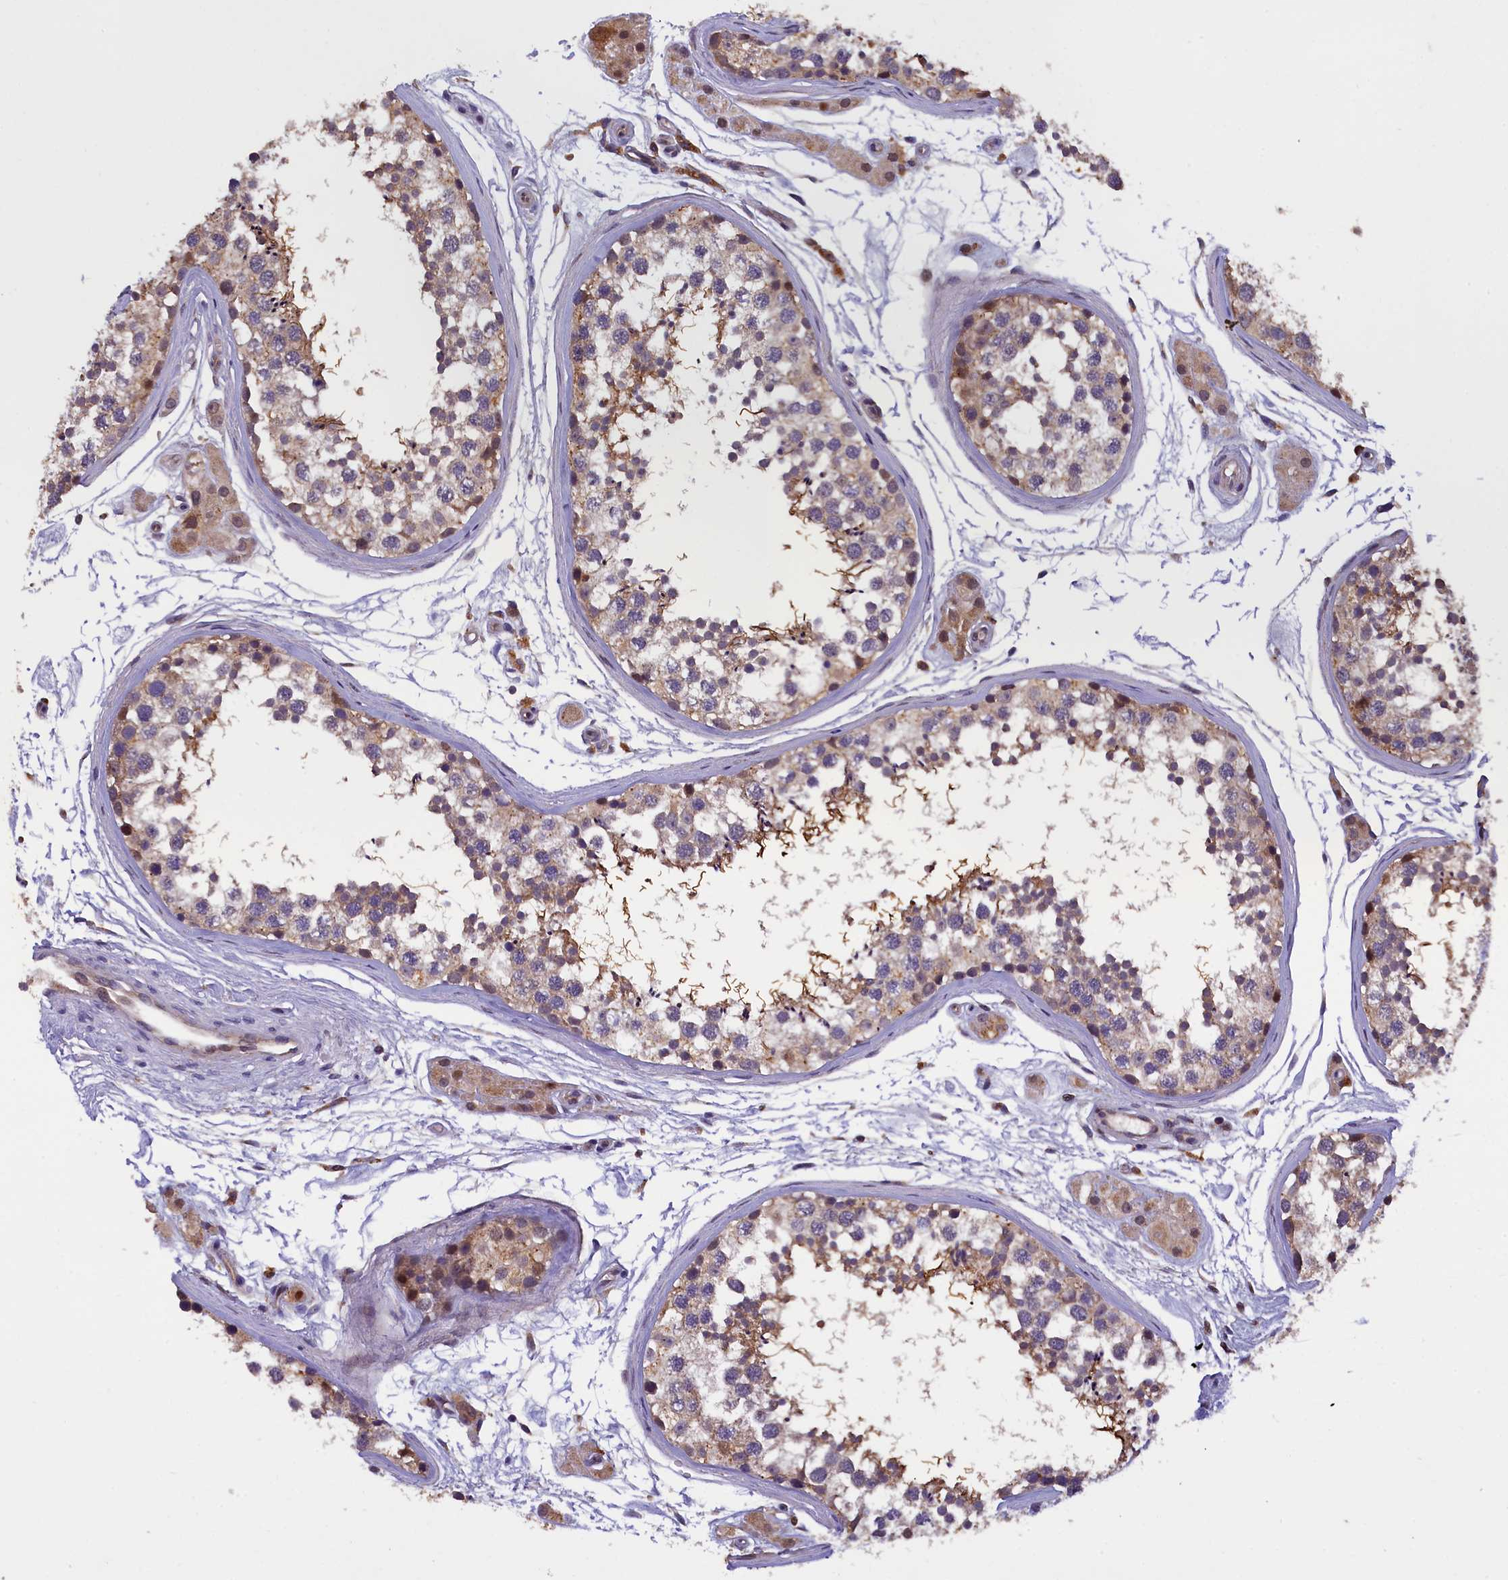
{"staining": {"intensity": "moderate", "quantity": "25%-75%", "location": "cytoplasmic/membranous"}, "tissue": "testis", "cell_type": "Cells in seminiferous ducts", "image_type": "normal", "snomed": [{"axis": "morphology", "description": "Normal tissue, NOS"}, {"axis": "topography", "description": "Testis"}], "caption": "Immunohistochemistry (IHC) histopathology image of benign testis: human testis stained using immunohistochemistry demonstrates medium levels of moderate protein expression localized specifically in the cytoplasmic/membranous of cells in seminiferous ducts, appearing as a cytoplasmic/membranous brown color.", "gene": "NAIP", "patient": {"sex": "male", "age": 56}}